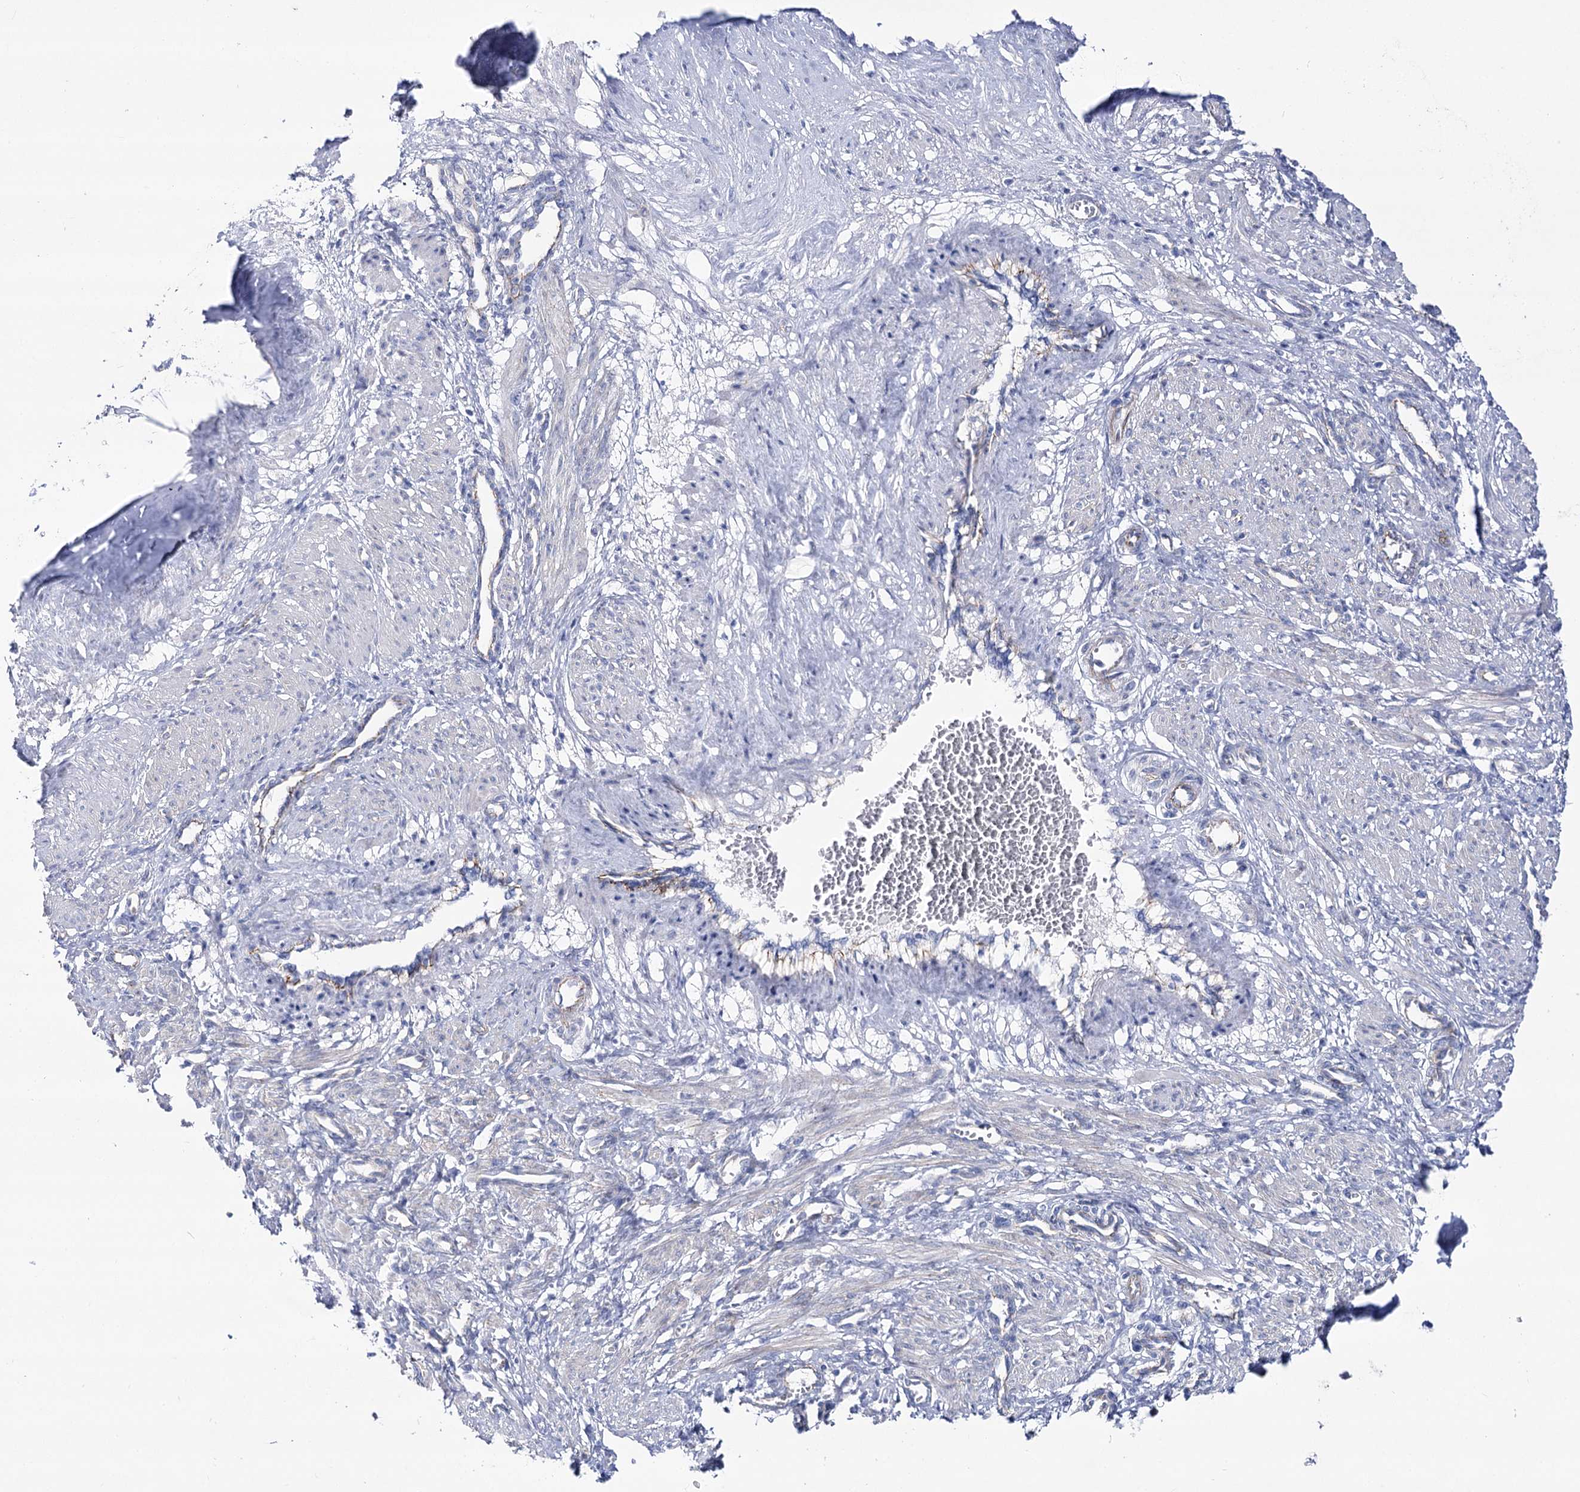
{"staining": {"intensity": "negative", "quantity": "none", "location": "none"}, "tissue": "smooth muscle", "cell_type": "Smooth muscle cells", "image_type": "normal", "snomed": [{"axis": "morphology", "description": "Normal tissue, NOS"}, {"axis": "topography", "description": "Endometrium"}], "caption": "DAB (3,3'-diaminobenzidine) immunohistochemical staining of normal smooth muscle shows no significant staining in smooth muscle cells.", "gene": "NRAP", "patient": {"sex": "female", "age": 33}}